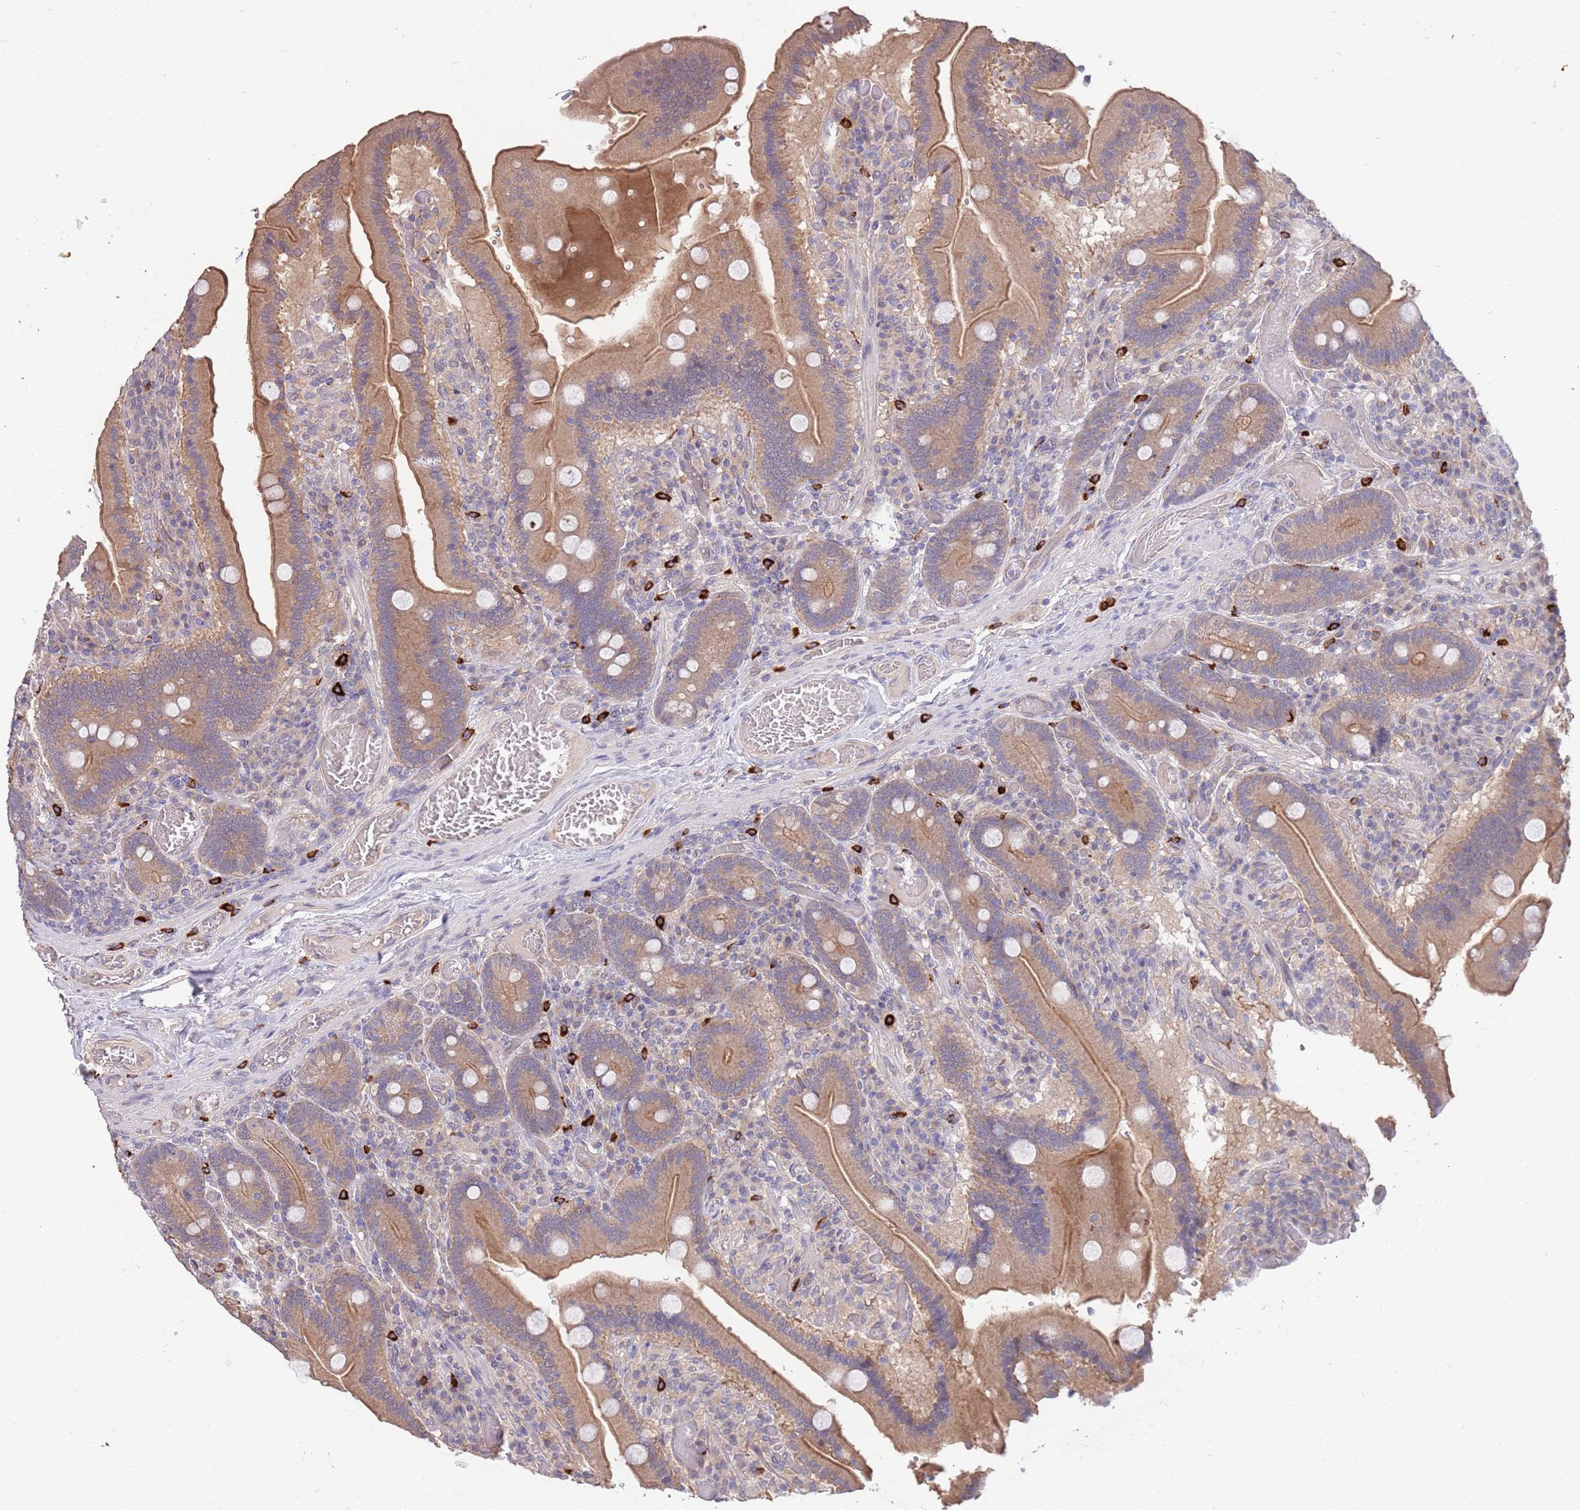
{"staining": {"intensity": "moderate", "quantity": ">75%", "location": "cytoplasmic/membranous"}, "tissue": "duodenum", "cell_type": "Glandular cells", "image_type": "normal", "snomed": [{"axis": "morphology", "description": "Normal tissue, NOS"}, {"axis": "topography", "description": "Duodenum"}], "caption": "This micrograph displays immunohistochemistry (IHC) staining of normal human duodenum, with medium moderate cytoplasmic/membranous staining in about >75% of glandular cells.", "gene": "MARVELD2", "patient": {"sex": "female", "age": 62}}